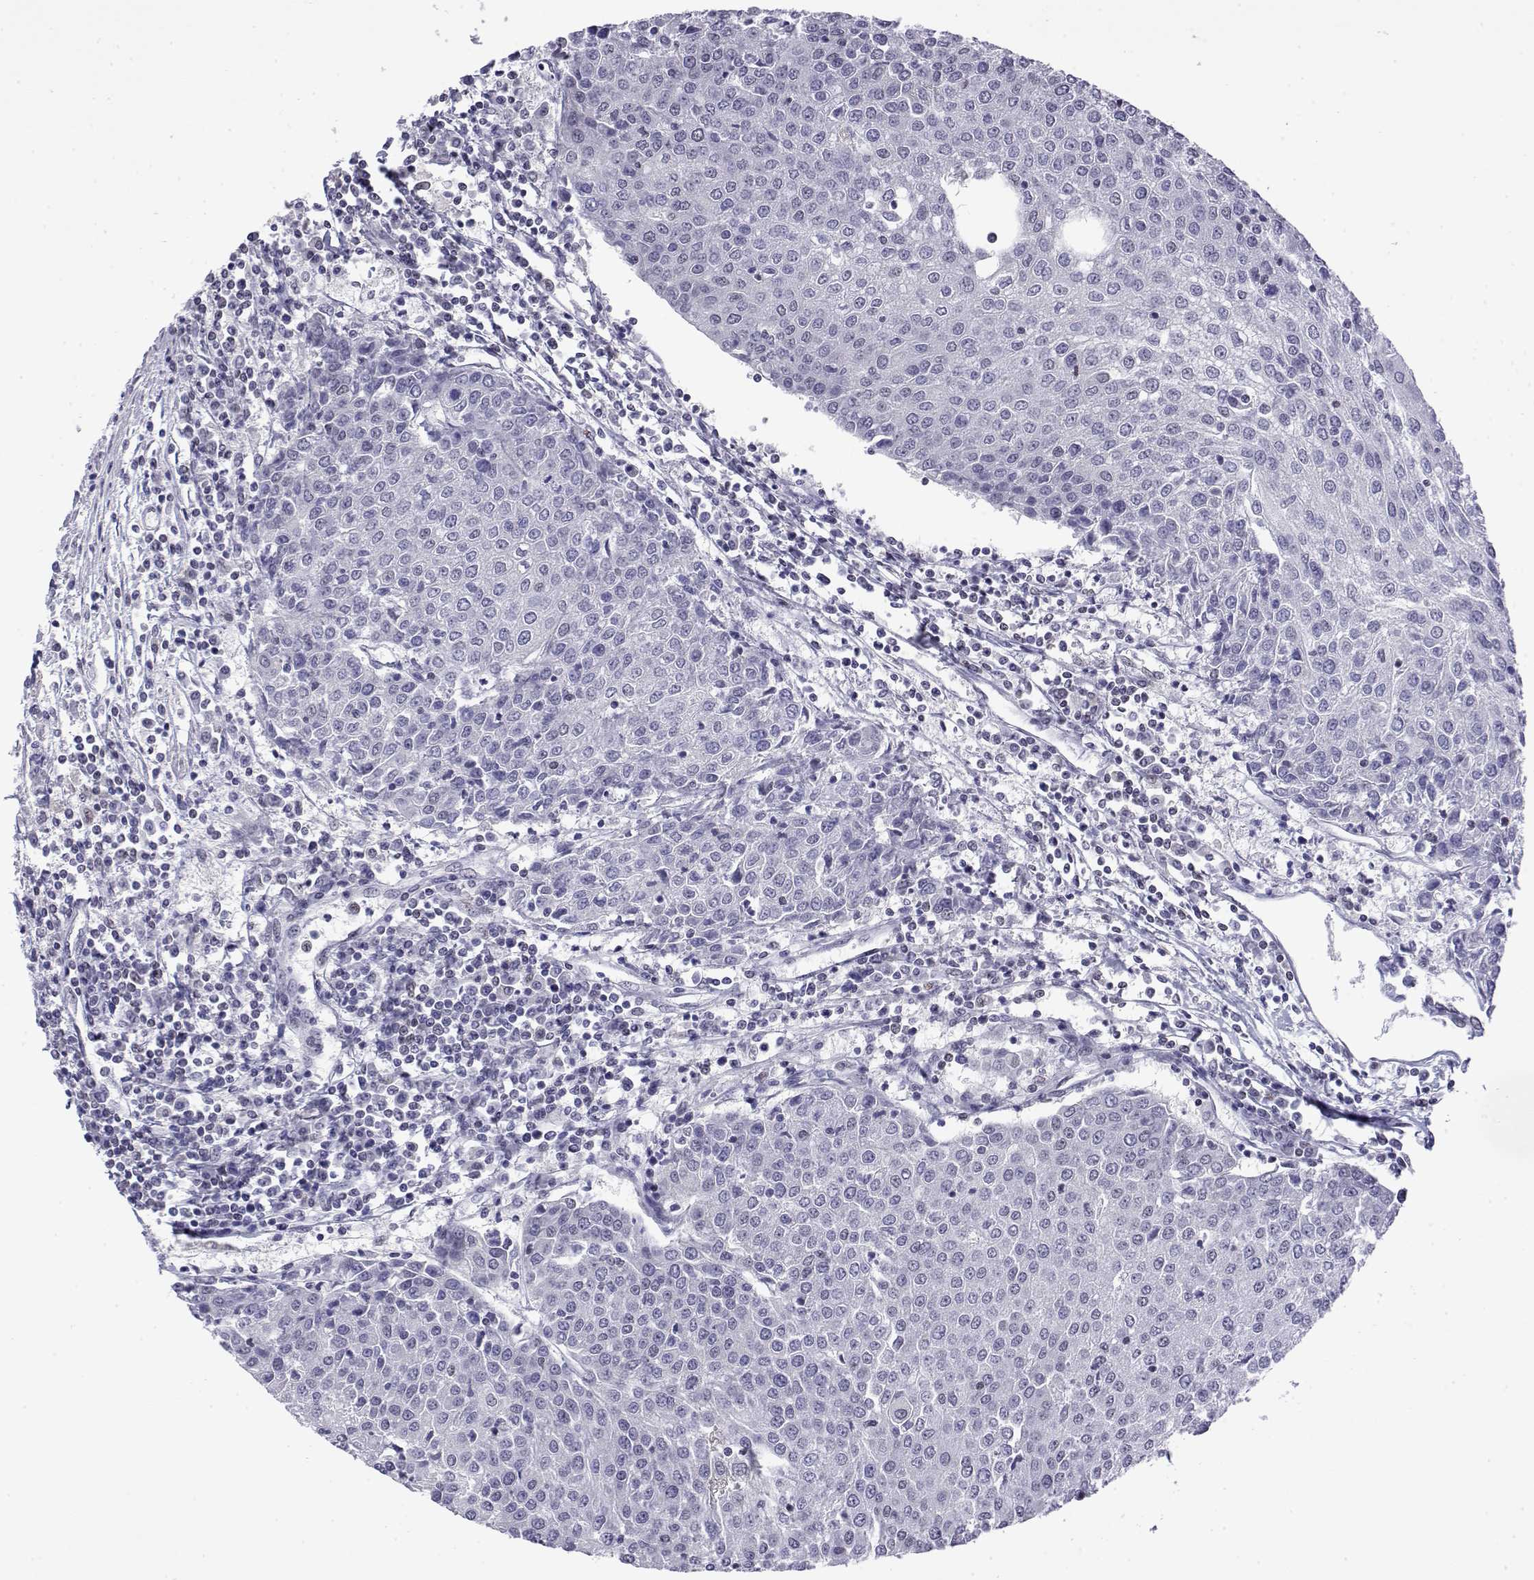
{"staining": {"intensity": "negative", "quantity": "none", "location": "none"}, "tissue": "urothelial cancer", "cell_type": "Tumor cells", "image_type": "cancer", "snomed": [{"axis": "morphology", "description": "Urothelial carcinoma, High grade"}, {"axis": "topography", "description": "Urinary bladder"}], "caption": "Immunohistochemistry (IHC) of urothelial cancer exhibits no positivity in tumor cells.", "gene": "POLDIP3", "patient": {"sex": "female", "age": 85}}